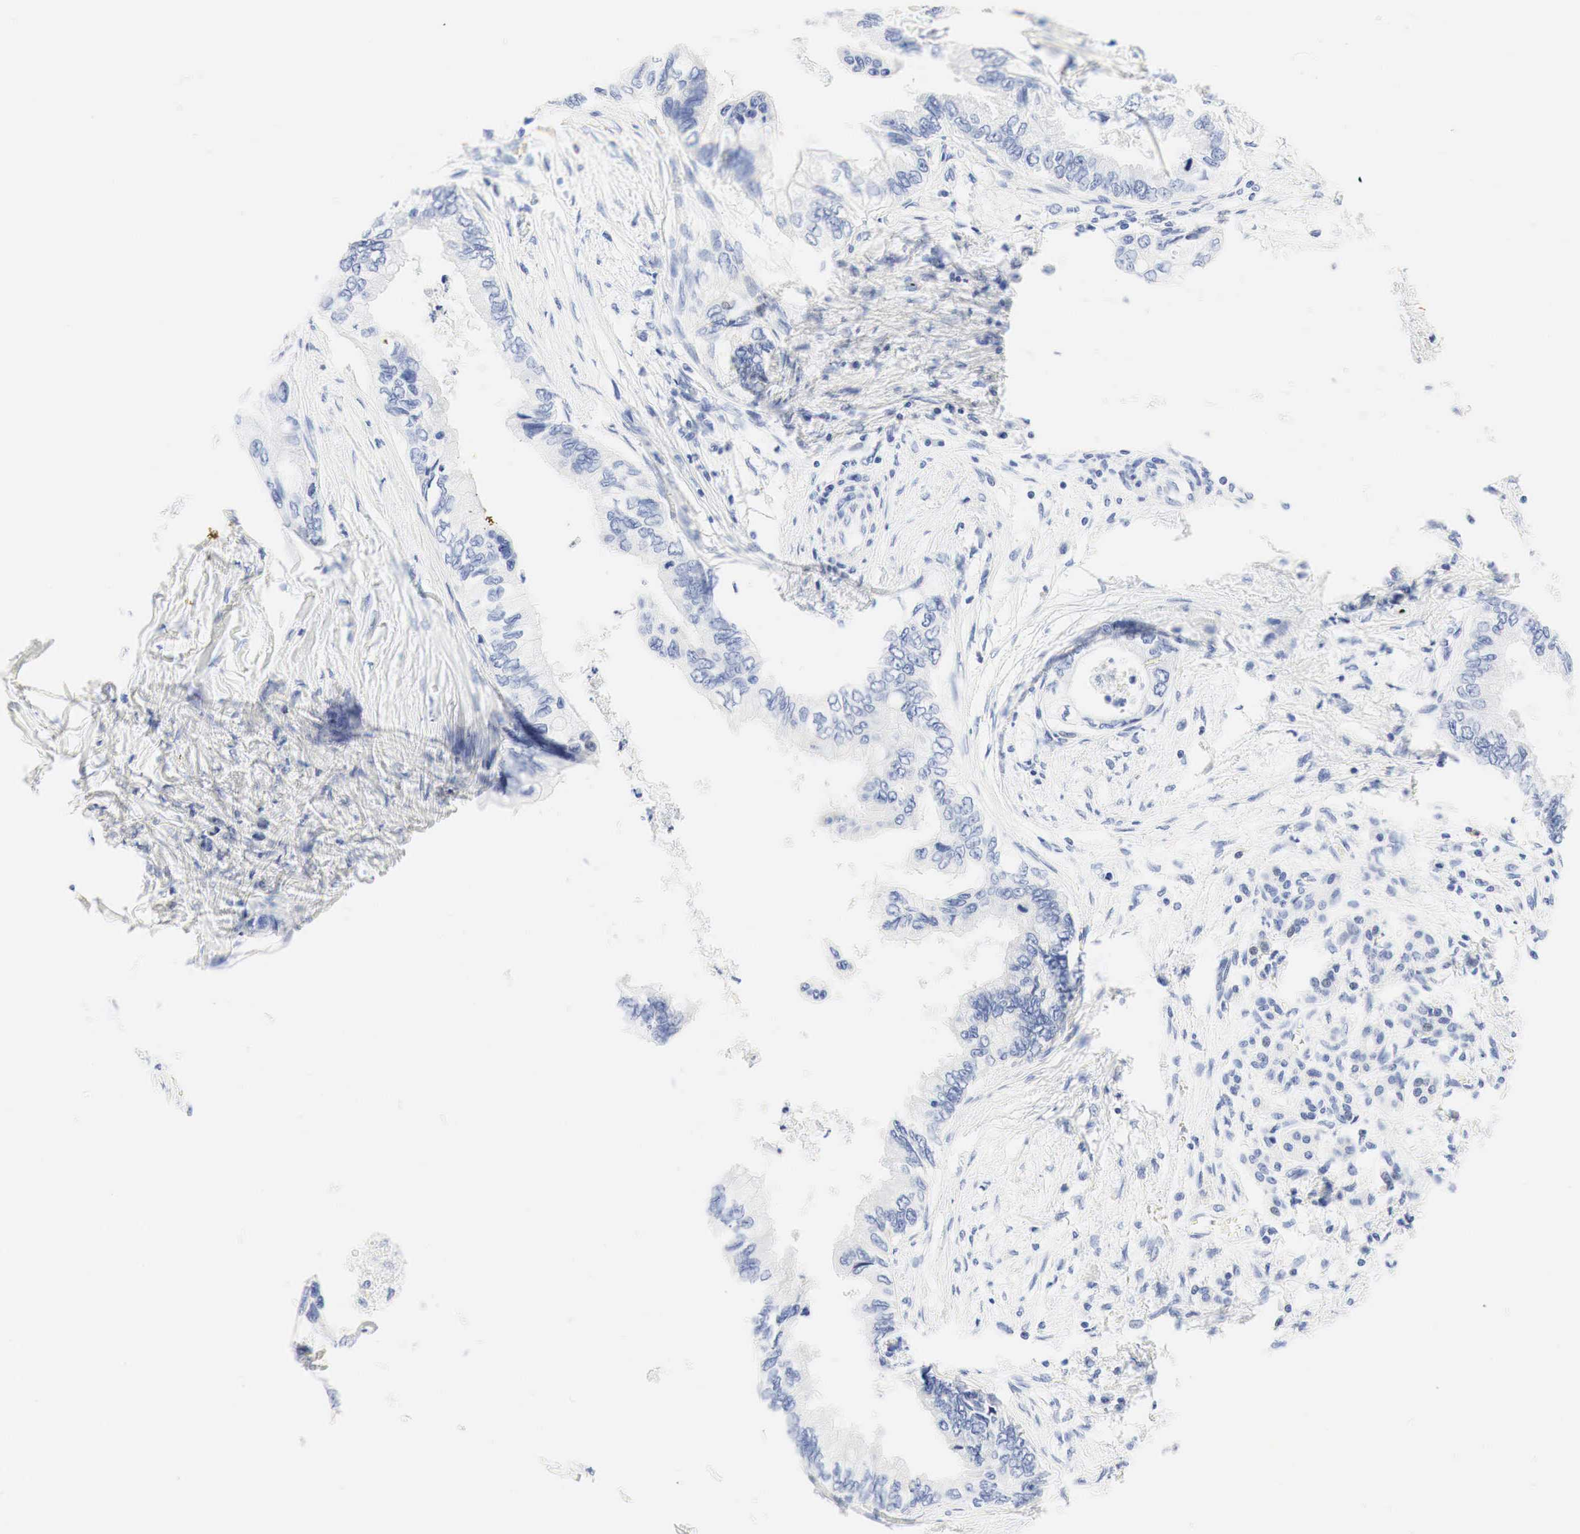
{"staining": {"intensity": "negative", "quantity": "none", "location": "none"}, "tissue": "pancreatic cancer", "cell_type": "Tumor cells", "image_type": "cancer", "snomed": [{"axis": "morphology", "description": "Adenocarcinoma, NOS"}, {"axis": "topography", "description": "Pancreas"}], "caption": "Pancreatic adenocarcinoma stained for a protein using IHC shows no positivity tumor cells.", "gene": "NKX2-1", "patient": {"sex": "female", "age": 66}}